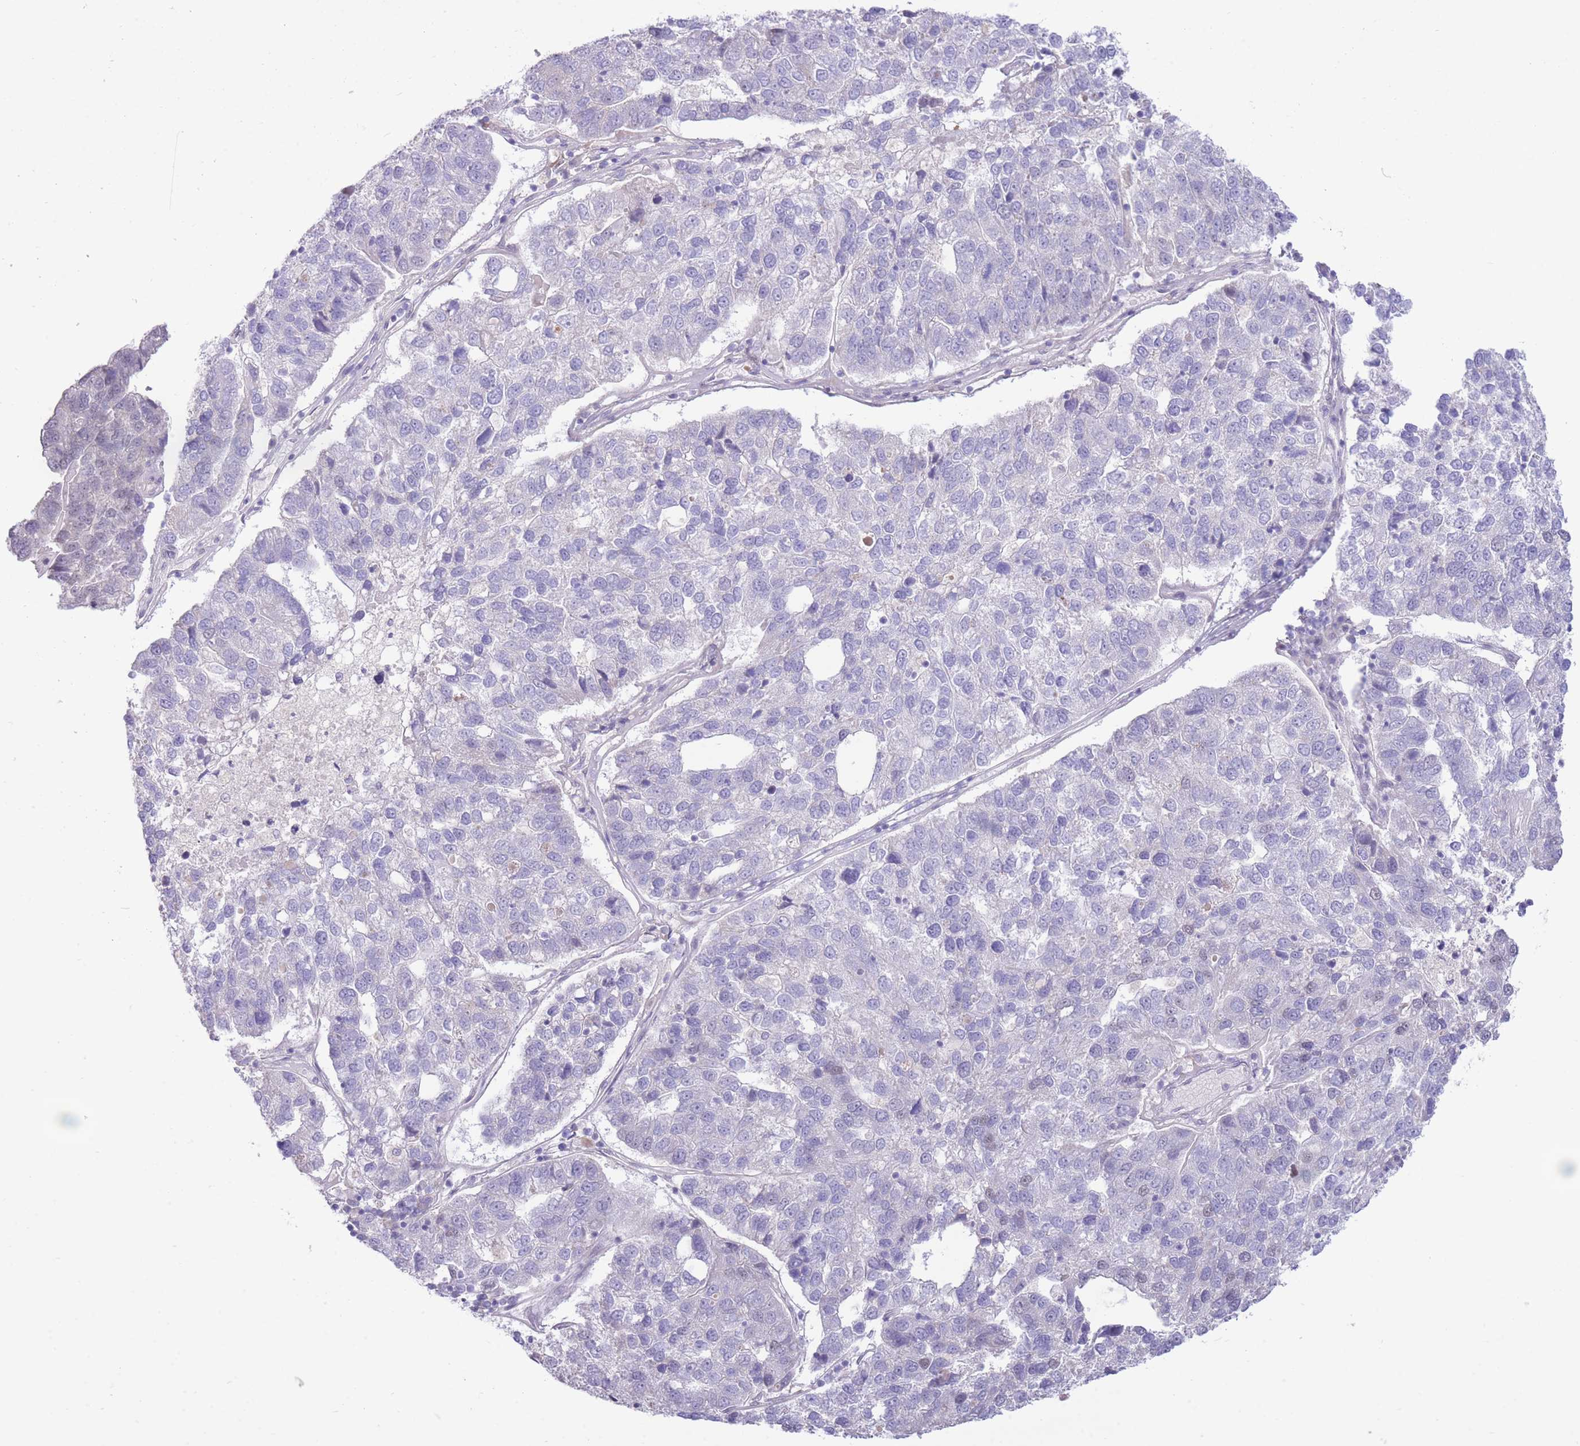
{"staining": {"intensity": "negative", "quantity": "none", "location": "none"}, "tissue": "pancreatic cancer", "cell_type": "Tumor cells", "image_type": "cancer", "snomed": [{"axis": "morphology", "description": "Adenocarcinoma, NOS"}, {"axis": "topography", "description": "Pancreas"}], "caption": "Immunohistochemical staining of human pancreatic adenocarcinoma displays no significant positivity in tumor cells.", "gene": "FBXO46", "patient": {"sex": "female", "age": 61}}